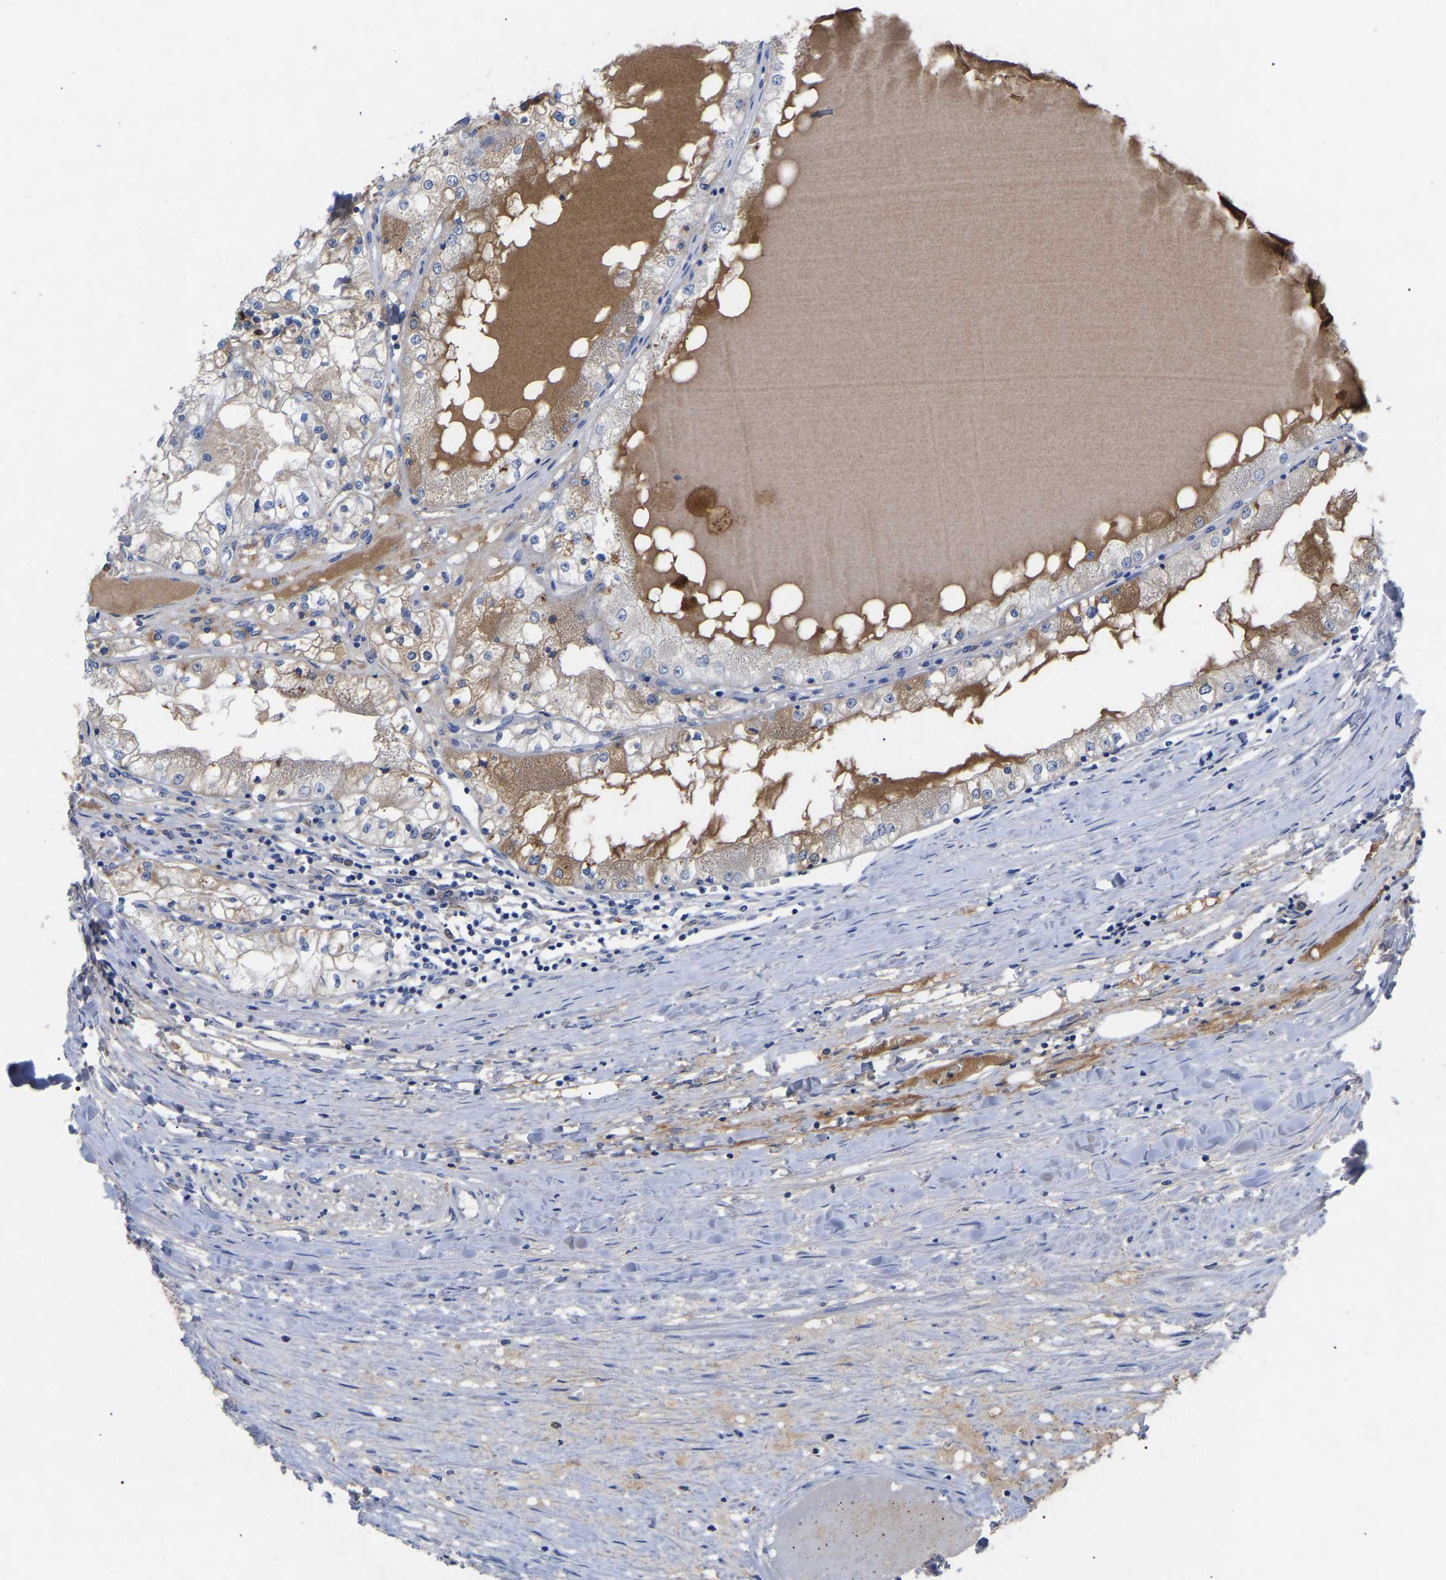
{"staining": {"intensity": "weak", "quantity": "25%-75%", "location": "cytoplasmic/membranous"}, "tissue": "renal cancer", "cell_type": "Tumor cells", "image_type": "cancer", "snomed": [{"axis": "morphology", "description": "Adenocarcinoma, NOS"}, {"axis": "topography", "description": "Kidney"}], "caption": "Immunohistochemical staining of human renal cancer (adenocarcinoma) reveals weak cytoplasmic/membranous protein positivity in approximately 25%-75% of tumor cells.", "gene": "SMPD2", "patient": {"sex": "male", "age": 68}}